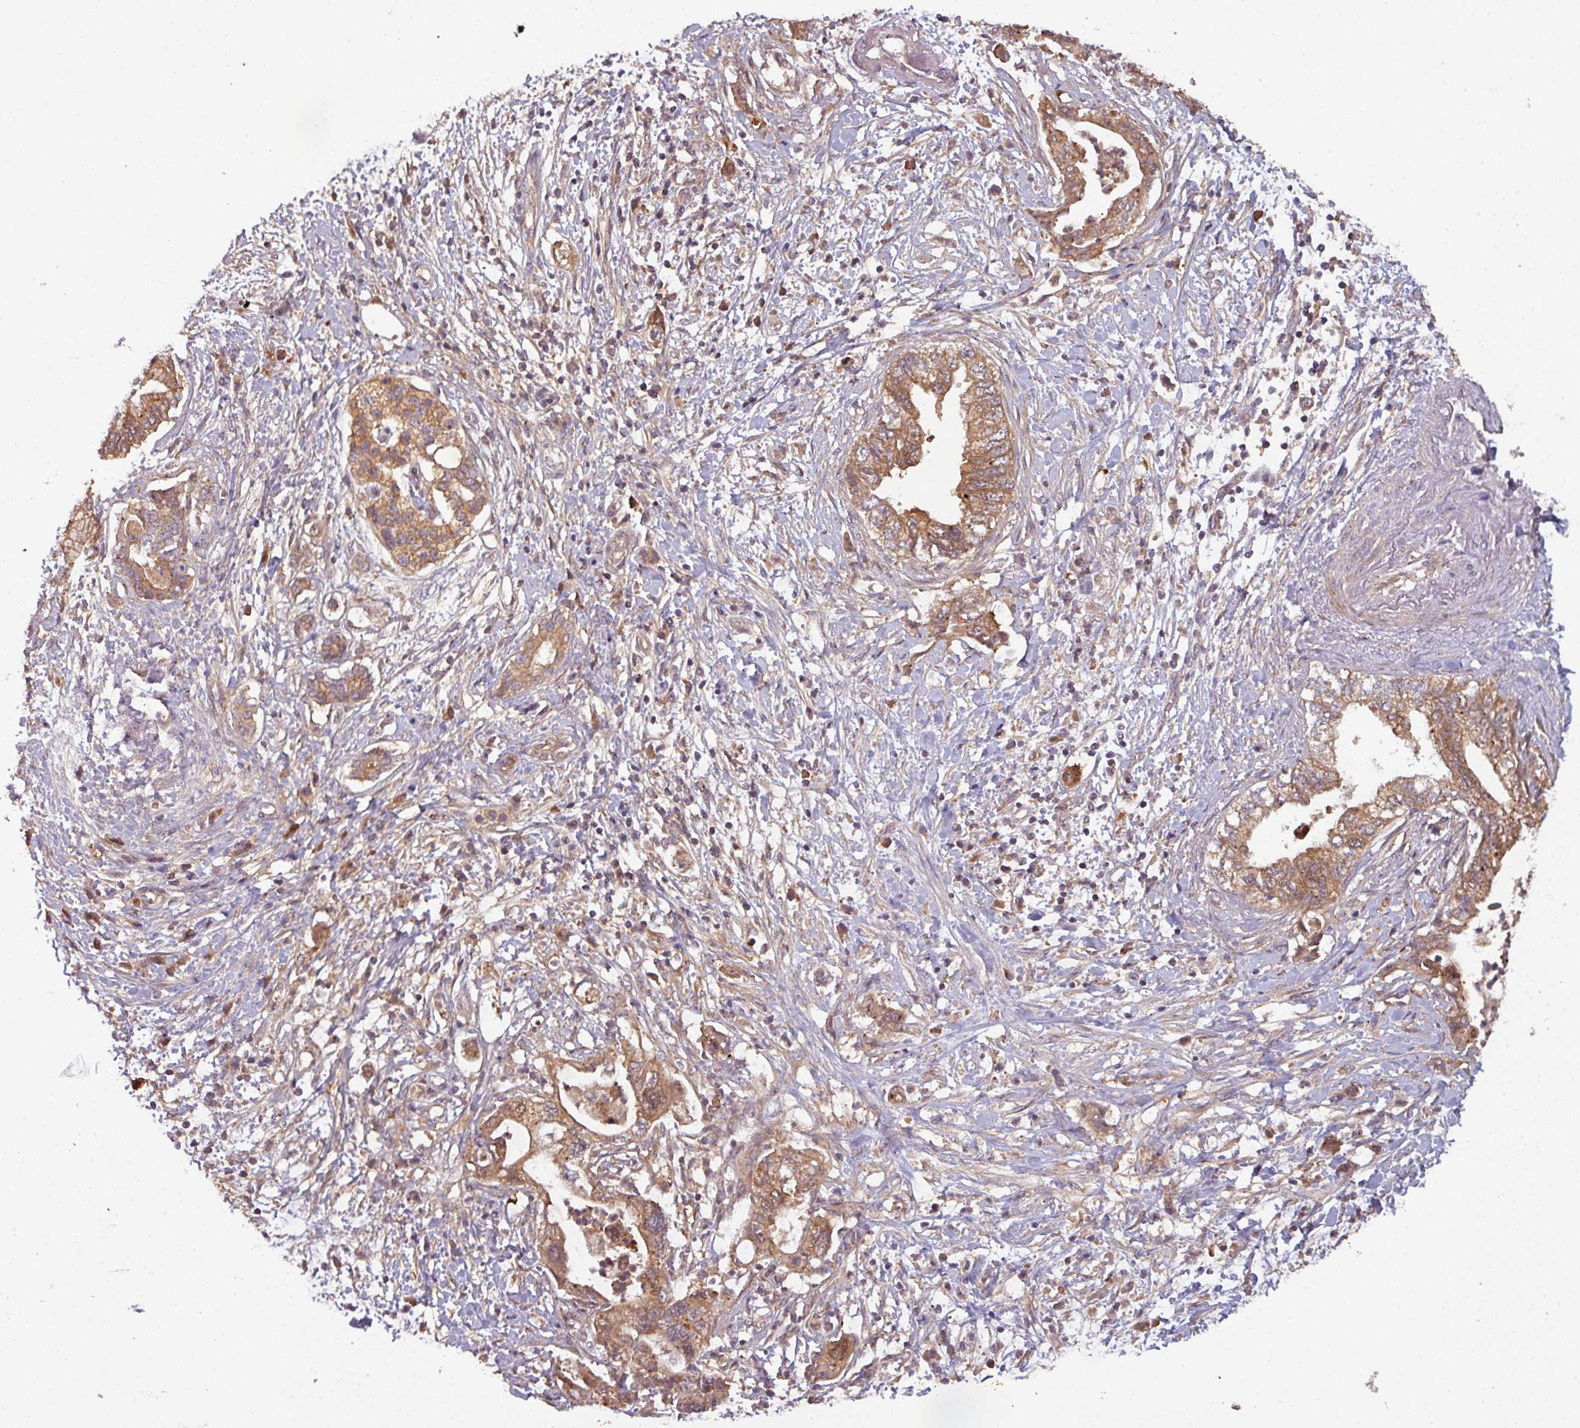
{"staining": {"intensity": "moderate", "quantity": ">75%", "location": "cytoplasmic/membranous"}, "tissue": "pancreatic cancer", "cell_type": "Tumor cells", "image_type": "cancer", "snomed": [{"axis": "morphology", "description": "Adenocarcinoma, NOS"}, {"axis": "topography", "description": "Pancreas"}], "caption": "The immunohistochemical stain labels moderate cytoplasmic/membranous staining in tumor cells of pancreatic adenocarcinoma tissue.", "gene": "GSKIP", "patient": {"sex": "female", "age": 73}}